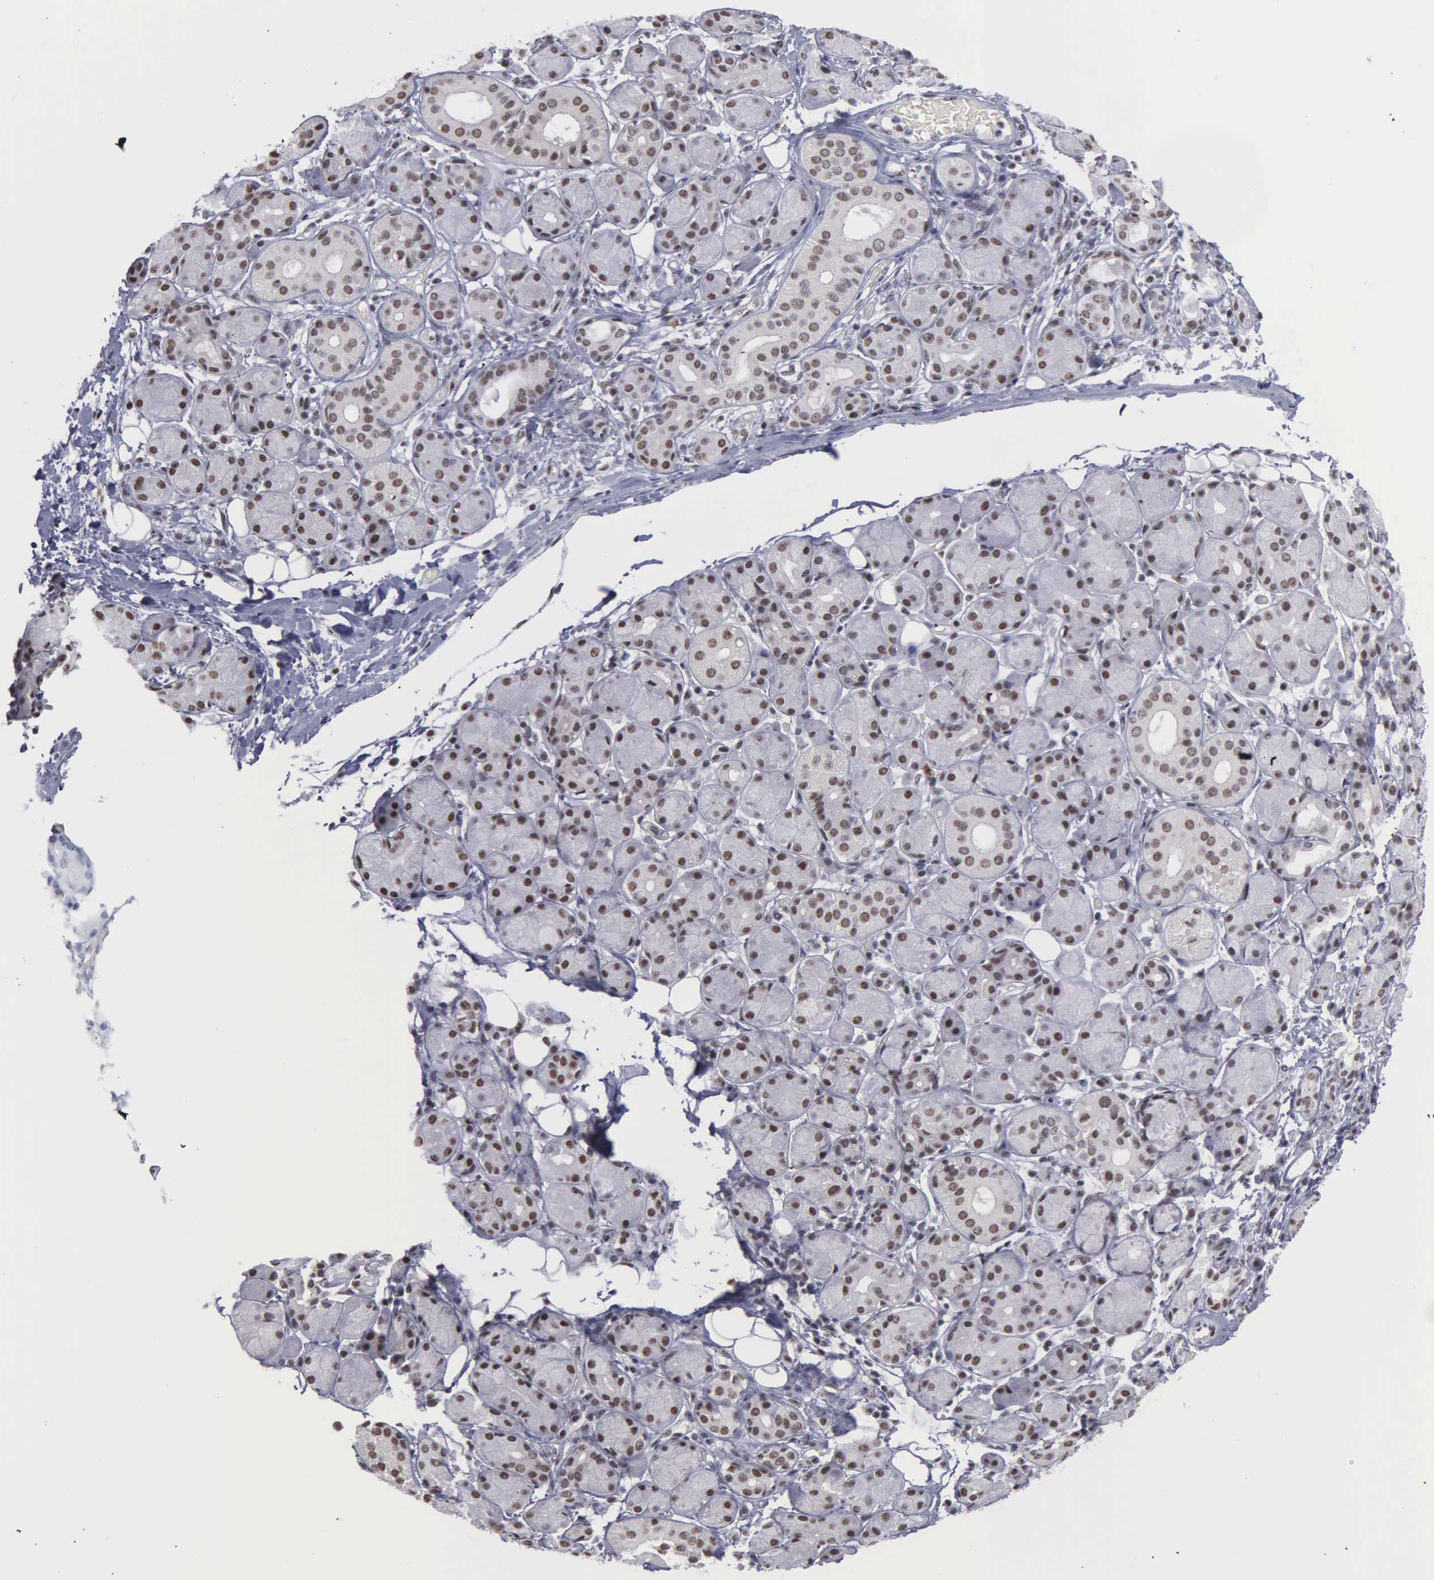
{"staining": {"intensity": "moderate", "quantity": ">75%", "location": "nuclear"}, "tissue": "salivary gland", "cell_type": "Glandular cells", "image_type": "normal", "snomed": [{"axis": "morphology", "description": "Normal tissue, NOS"}, {"axis": "topography", "description": "Salivary gland"}, {"axis": "topography", "description": "Peripheral nerve tissue"}], "caption": "The photomicrograph displays a brown stain indicating the presence of a protein in the nuclear of glandular cells in salivary gland.", "gene": "KIAA0586", "patient": {"sex": "male", "age": 62}}